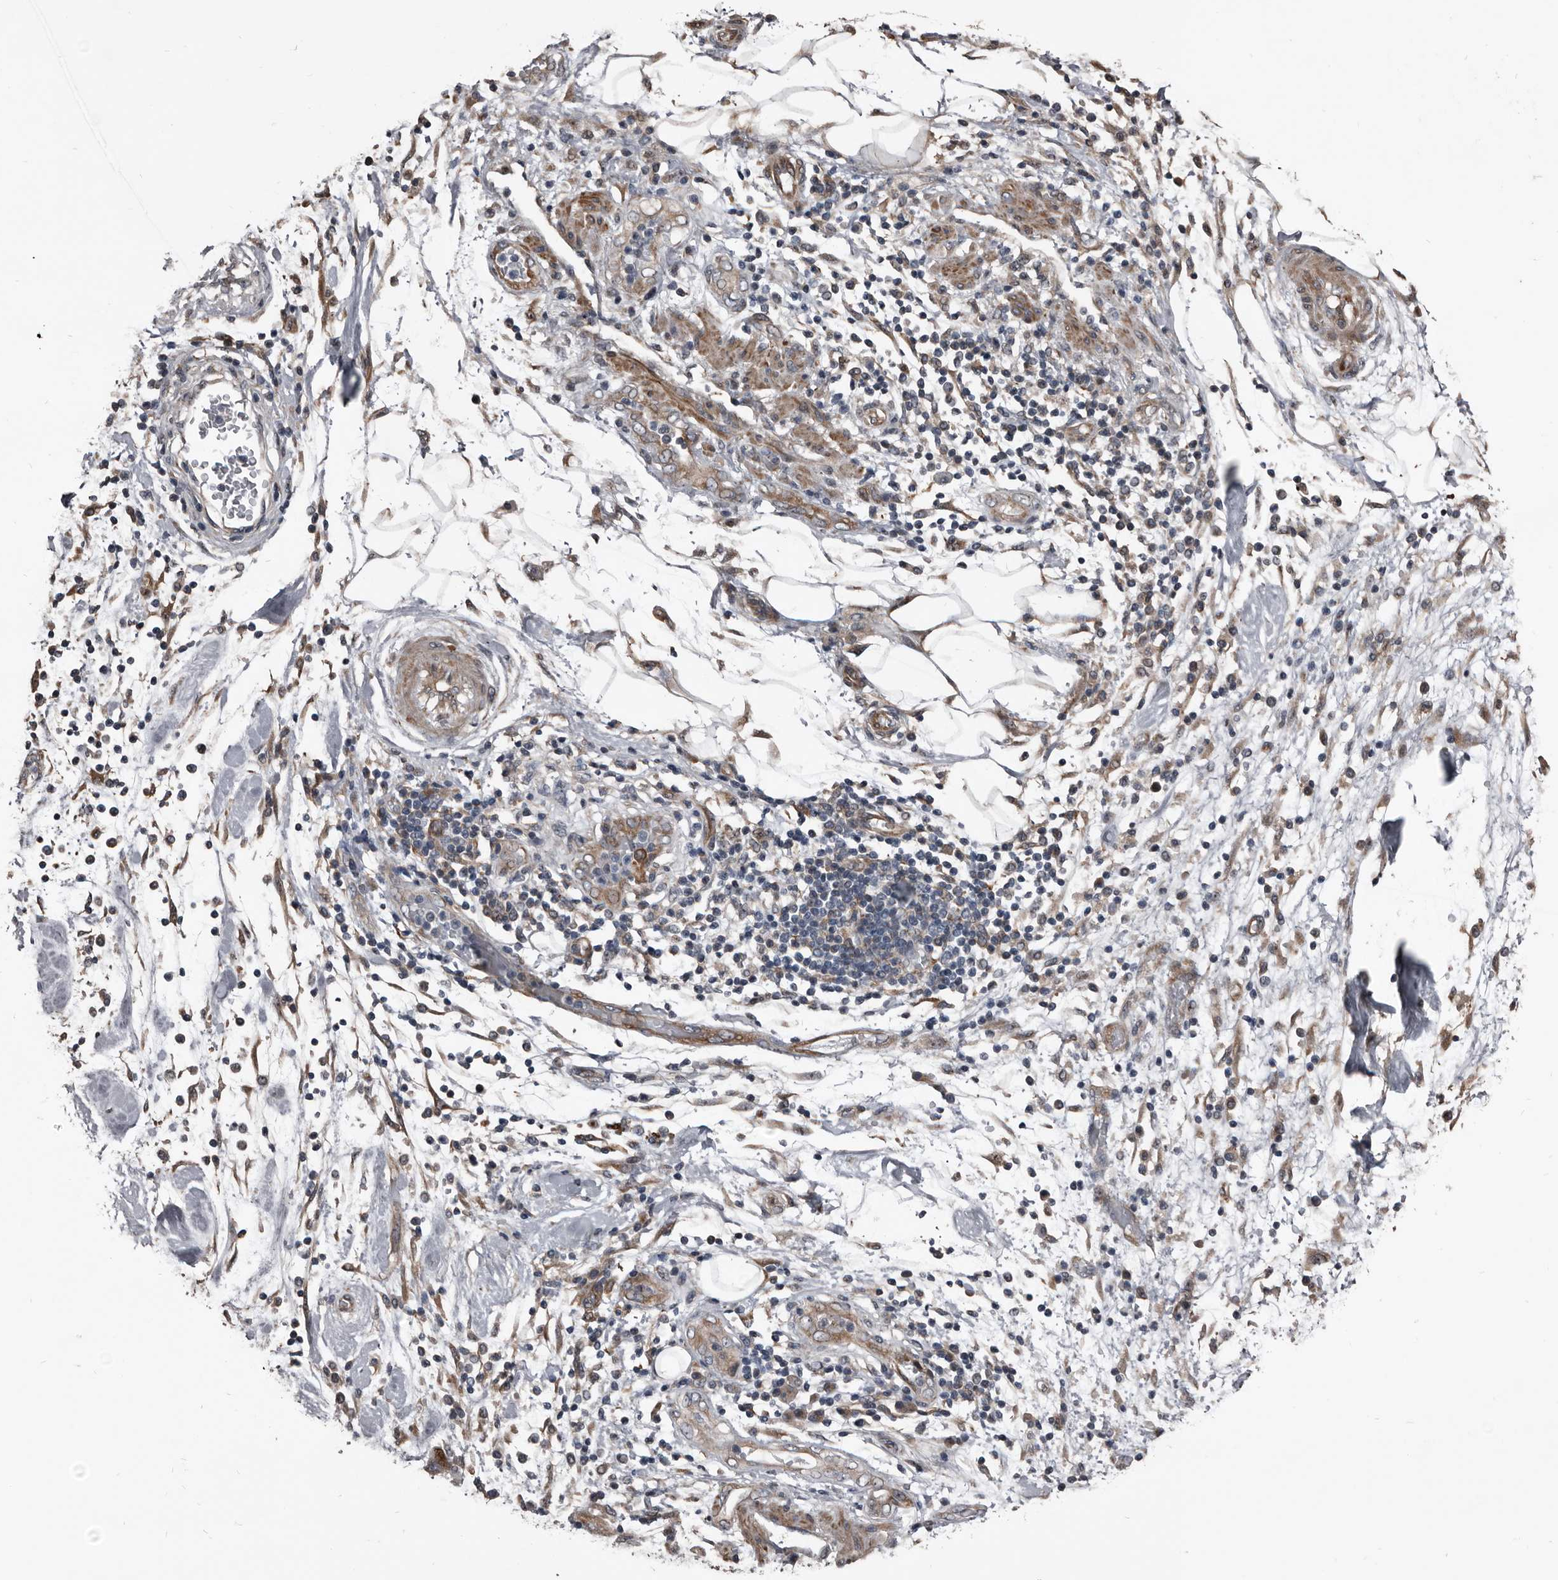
{"staining": {"intensity": "weak", "quantity": ">75%", "location": "cytoplasmic/membranous"}, "tissue": "pancreatic cancer", "cell_type": "Tumor cells", "image_type": "cancer", "snomed": [{"axis": "morphology", "description": "Normal tissue, NOS"}, {"axis": "morphology", "description": "Adenocarcinoma, NOS"}, {"axis": "topography", "description": "Pancreas"}], "caption": "Pancreatic cancer stained with DAB (3,3'-diaminobenzidine) immunohistochemistry (IHC) shows low levels of weak cytoplasmic/membranous expression in about >75% of tumor cells.", "gene": "DHPS", "patient": {"sex": "female", "age": 71}}